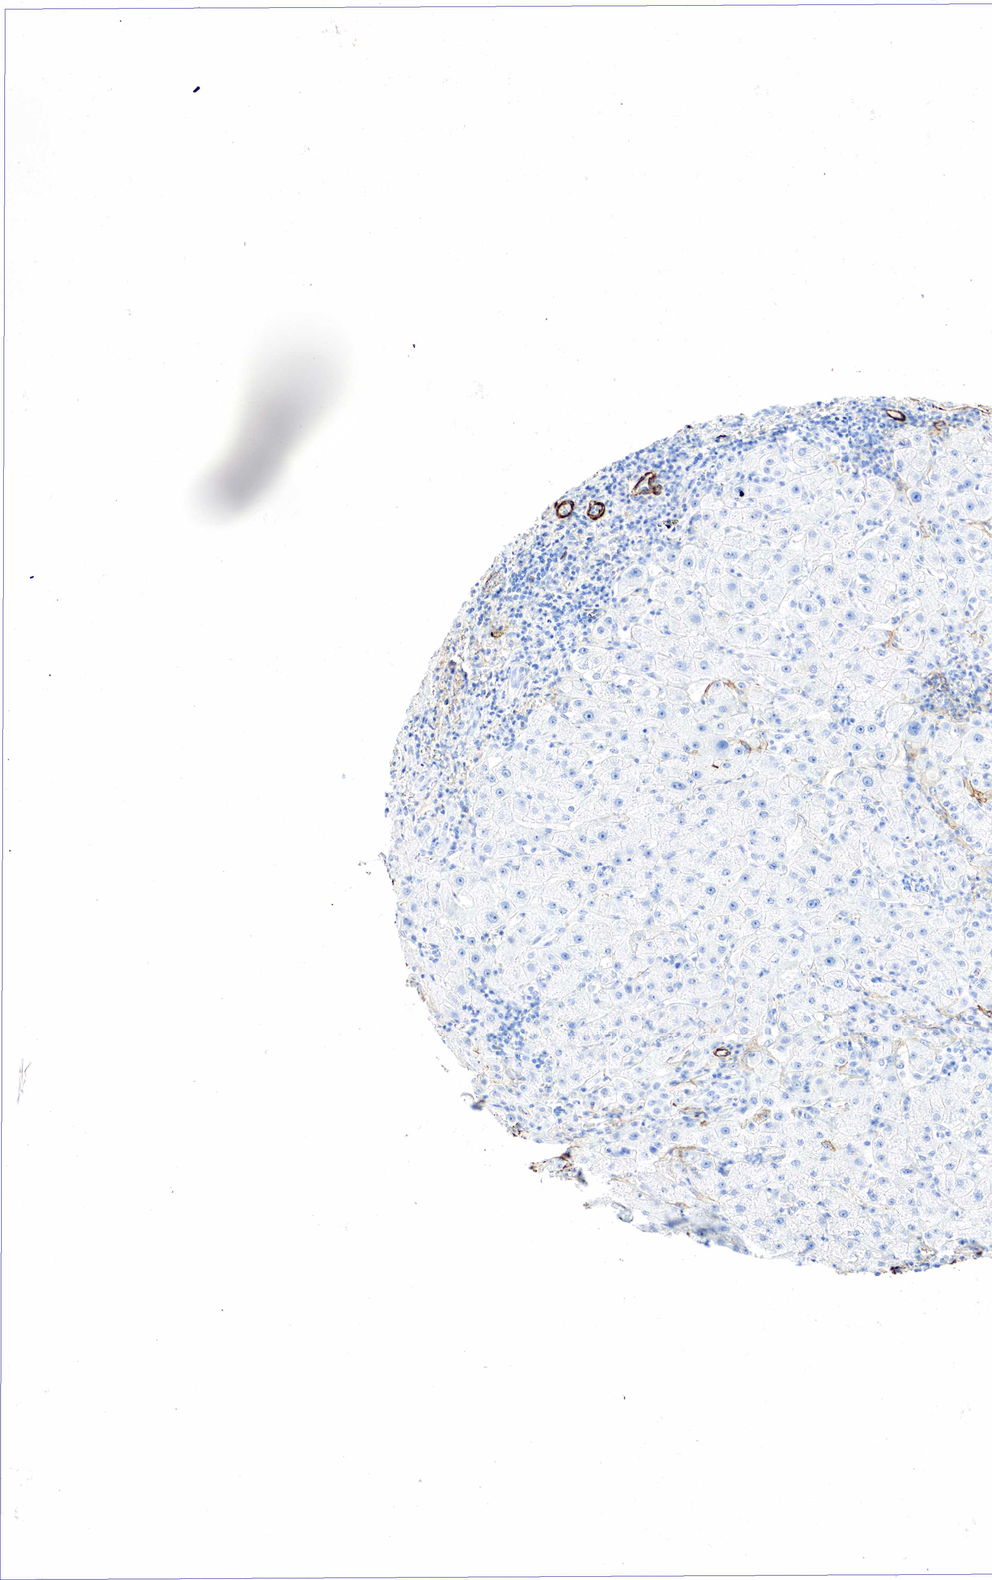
{"staining": {"intensity": "negative", "quantity": "none", "location": "none"}, "tissue": "stomach cancer", "cell_type": "Tumor cells", "image_type": "cancer", "snomed": [{"axis": "morphology", "description": "Adenocarcinoma, NOS"}, {"axis": "topography", "description": "Pancreas"}, {"axis": "topography", "description": "Stomach, upper"}], "caption": "Tumor cells show no significant positivity in stomach adenocarcinoma.", "gene": "ACTA1", "patient": {"sex": "male", "age": 77}}